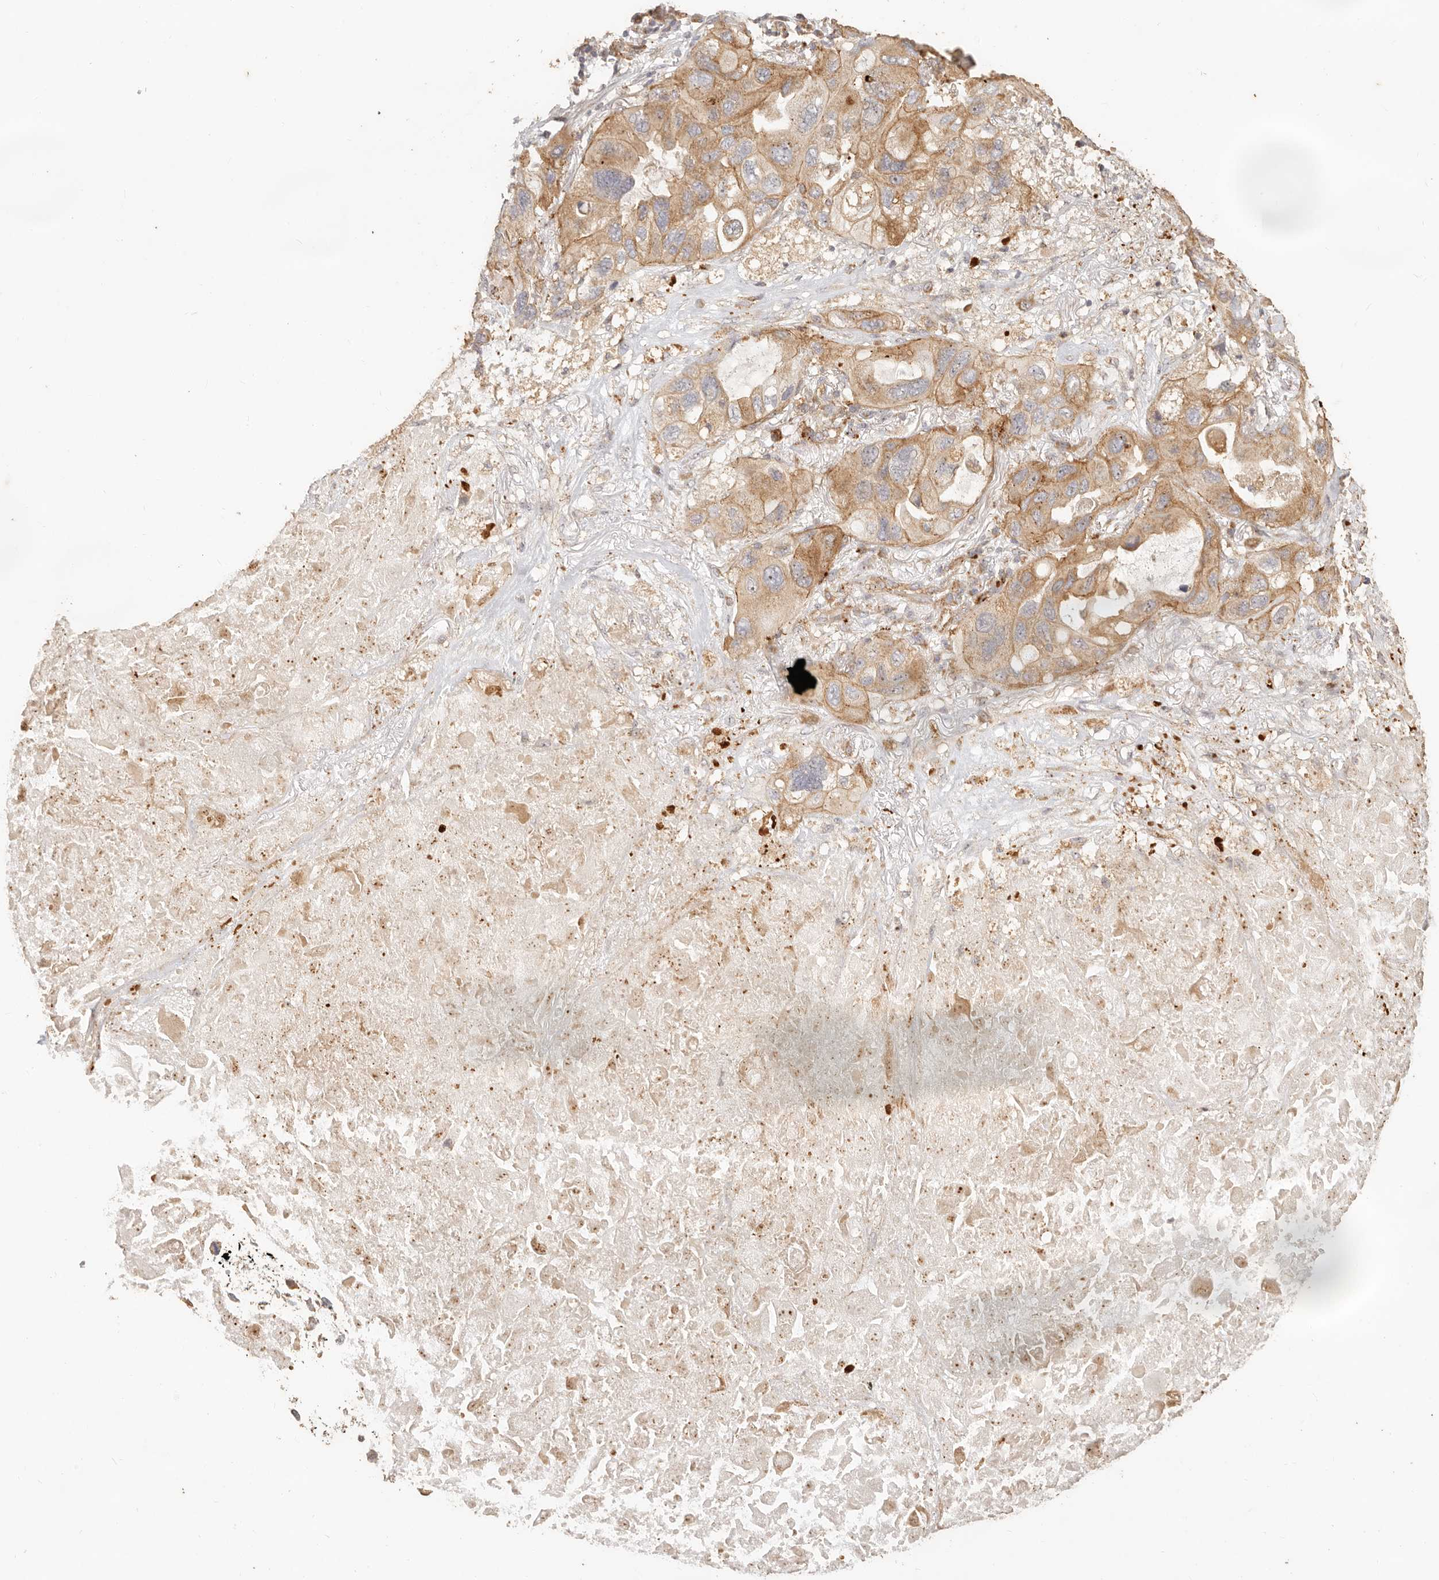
{"staining": {"intensity": "moderate", "quantity": ">75%", "location": "cytoplasmic/membranous"}, "tissue": "lung cancer", "cell_type": "Tumor cells", "image_type": "cancer", "snomed": [{"axis": "morphology", "description": "Squamous cell carcinoma, NOS"}, {"axis": "topography", "description": "Lung"}], "caption": "Protein expression analysis of human lung squamous cell carcinoma reveals moderate cytoplasmic/membranous positivity in about >75% of tumor cells. The staining was performed using DAB (3,3'-diaminobenzidine), with brown indicating positive protein expression. Nuclei are stained blue with hematoxylin.", "gene": "PTPN22", "patient": {"sex": "female", "age": 73}}